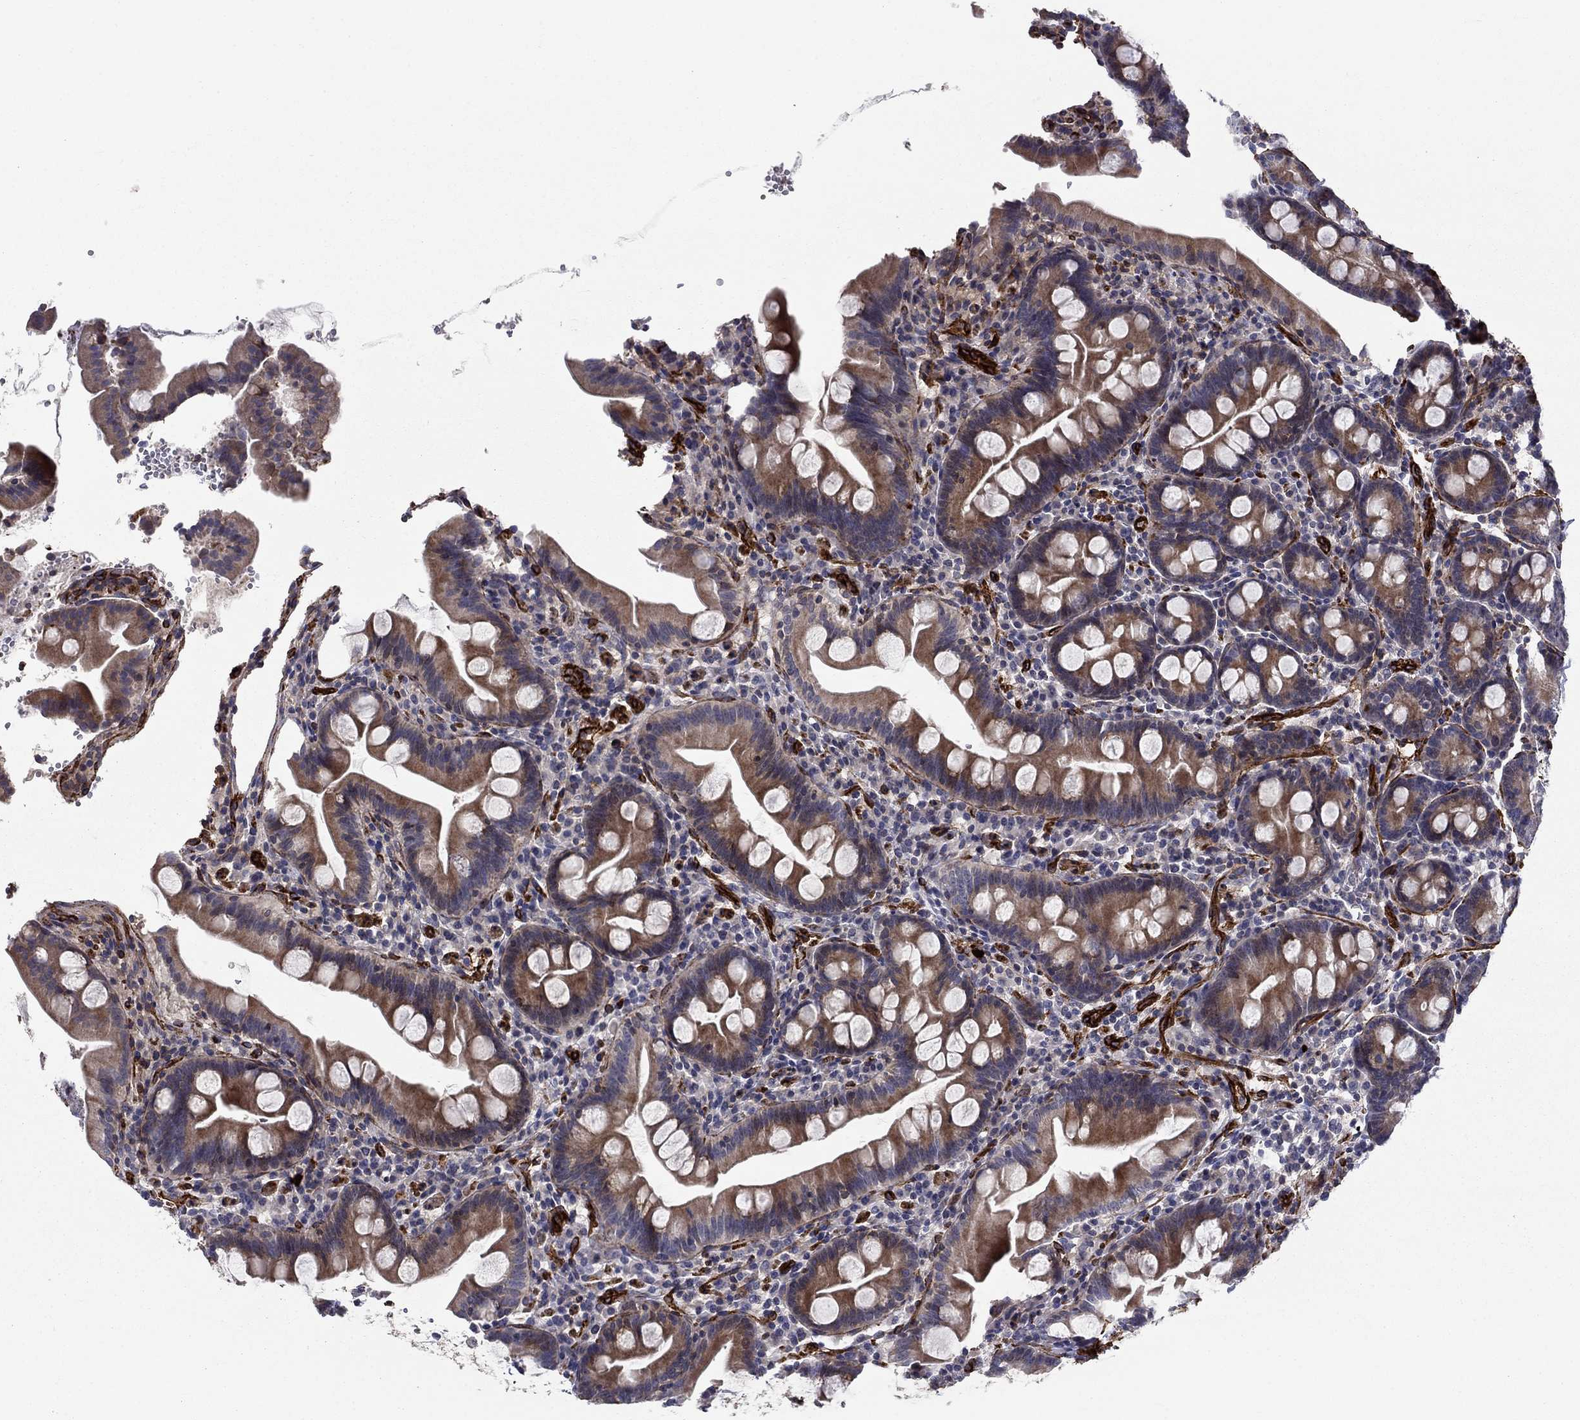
{"staining": {"intensity": "moderate", "quantity": "25%-75%", "location": "cytoplasmic/membranous"}, "tissue": "small intestine", "cell_type": "Glandular cells", "image_type": "normal", "snomed": [{"axis": "morphology", "description": "Normal tissue, NOS"}, {"axis": "topography", "description": "Small intestine"}], "caption": "Moderate cytoplasmic/membranous protein staining is seen in approximately 25%-75% of glandular cells in small intestine.", "gene": "SYNC", "patient": {"sex": "female", "age": 44}}